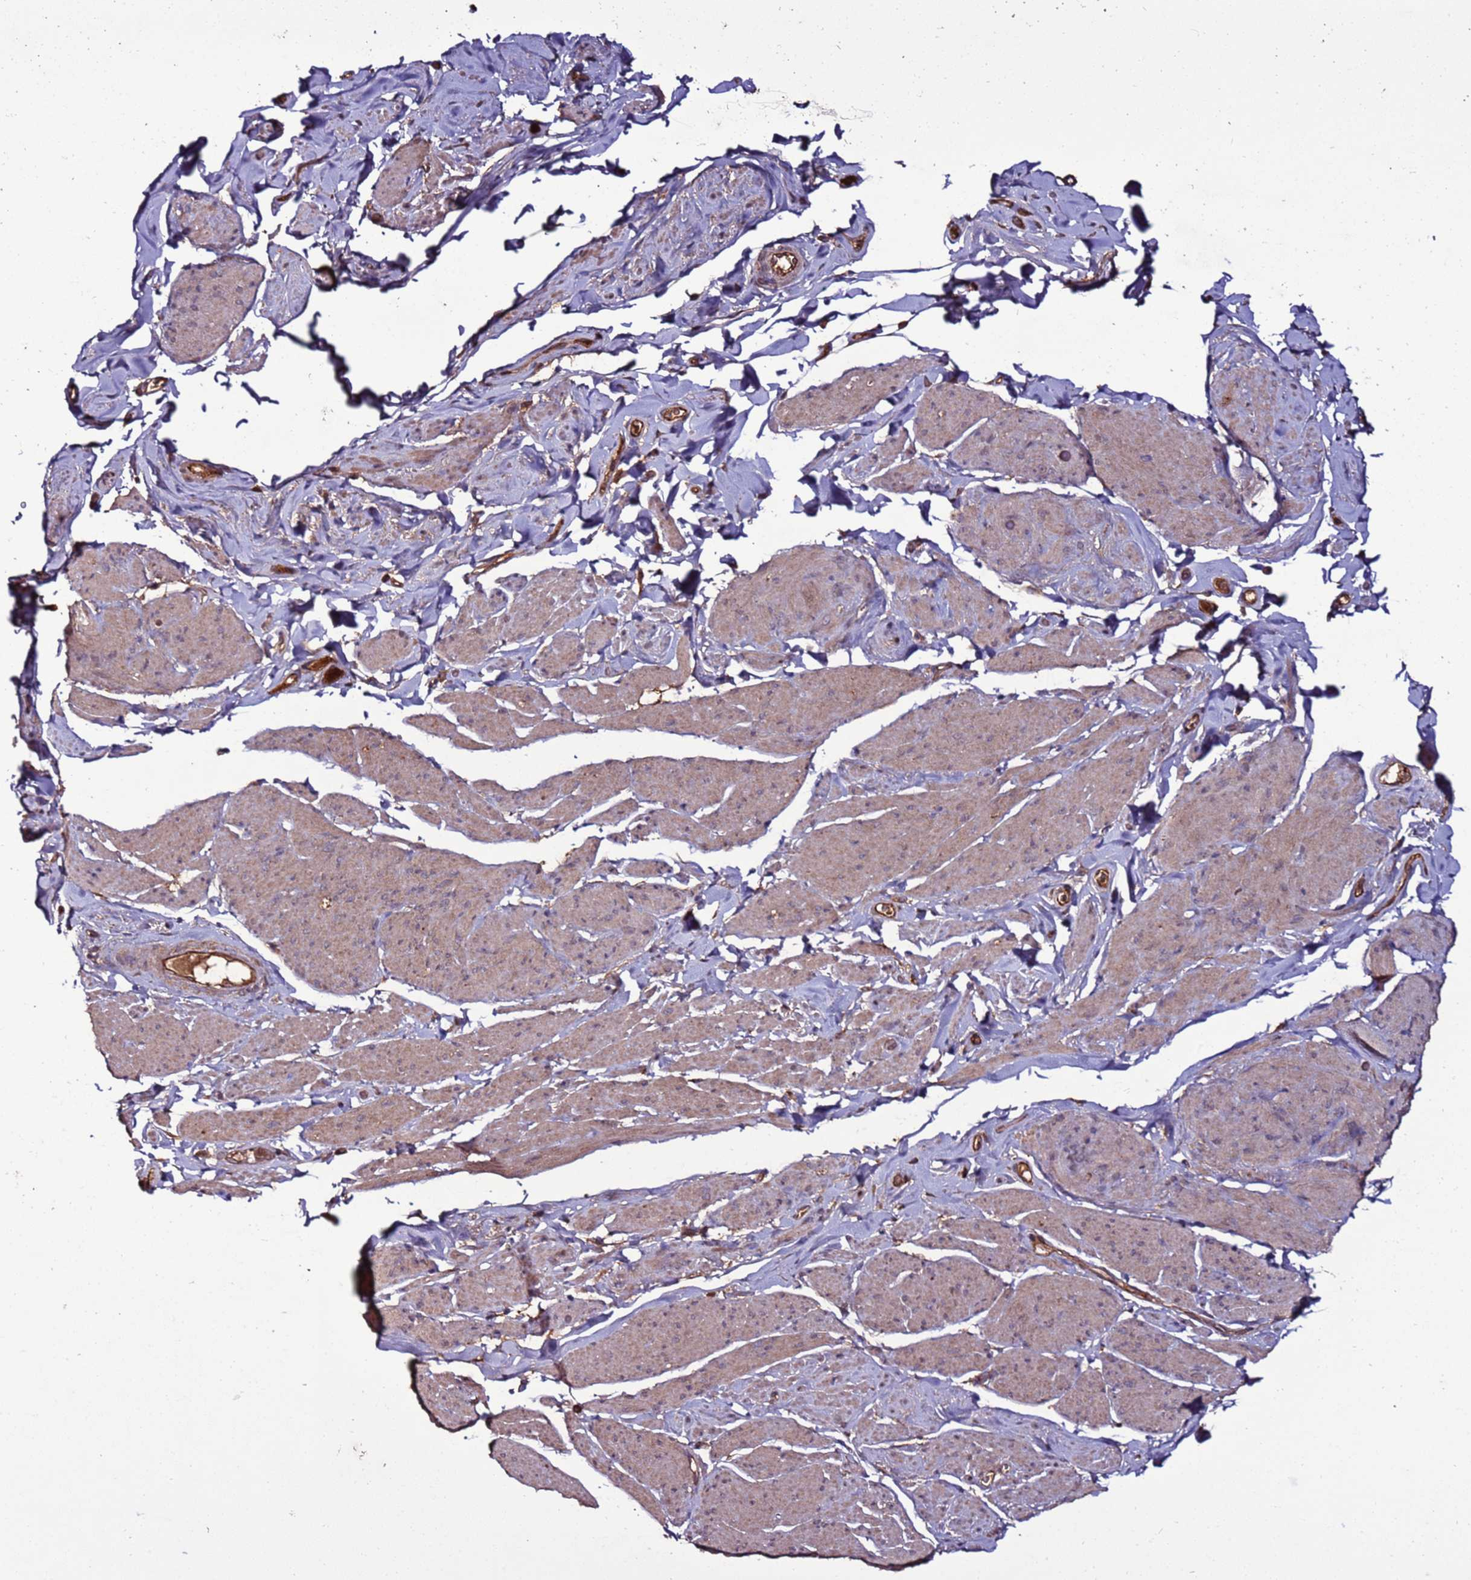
{"staining": {"intensity": "weak", "quantity": "25%-75%", "location": "cytoplasmic/membranous"}, "tissue": "smooth muscle", "cell_type": "Smooth muscle cells", "image_type": "normal", "snomed": [{"axis": "morphology", "description": "Normal tissue, NOS"}, {"axis": "topography", "description": "Smooth muscle"}, {"axis": "topography", "description": "Peripheral nerve tissue"}], "caption": "Smooth muscle cells demonstrate low levels of weak cytoplasmic/membranous staining in approximately 25%-75% of cells in benign human smooth muscle. (IHC, brightfield microscopy, high magnification).", "gene": "RPS15A", "patient": {"sex": "male", "age": 69}}